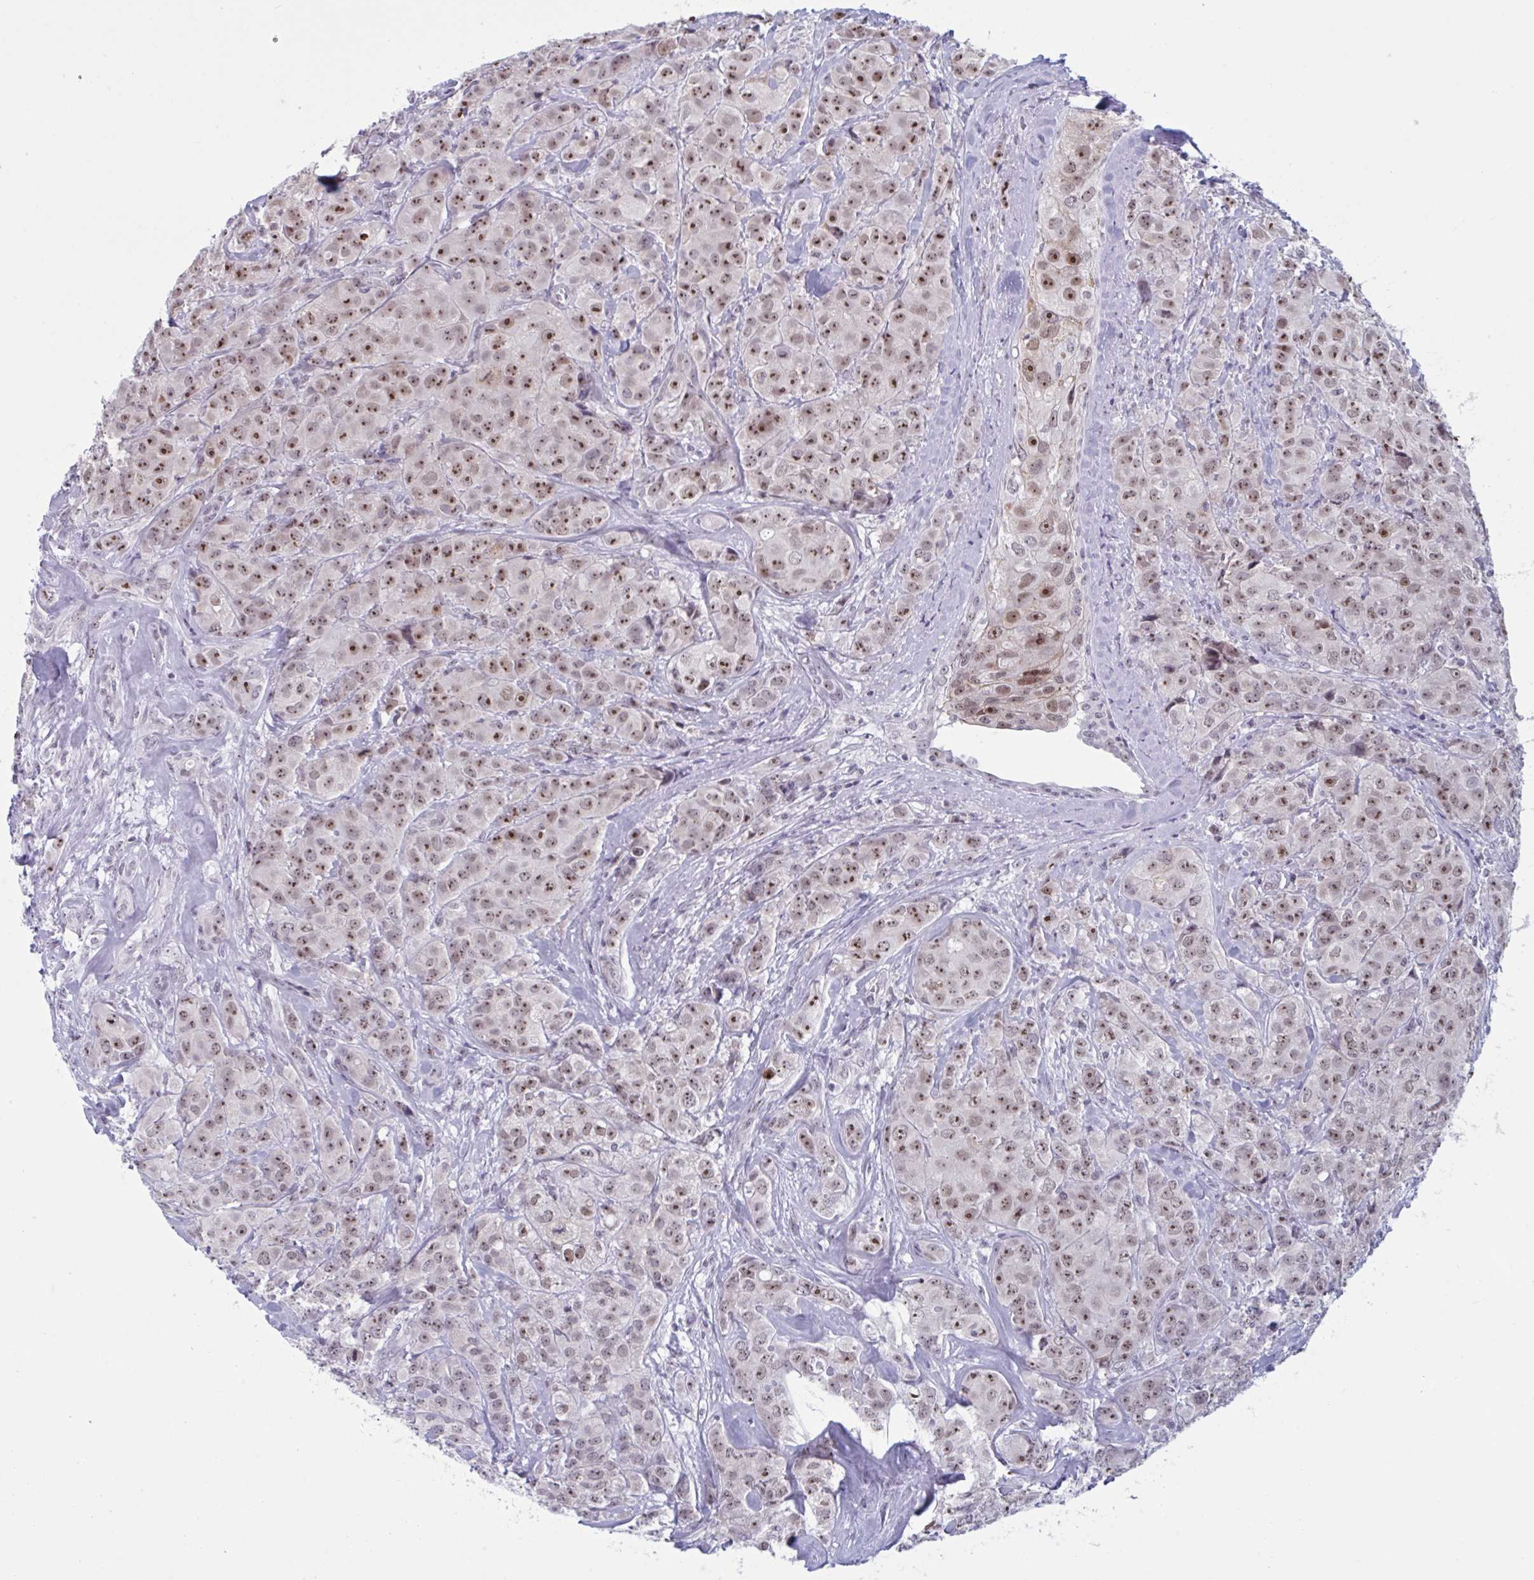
{"staining": {"intensity": "moderate", "quantity": ">75%", "location": "nuclear"}, "tissue": "breast cancer", "cell_type": "Tumor cells", "image_type": "cancer", "snomed": [{"axis": "morphology", "description": "Normal tissue, NOS"}, {"axis": "morphology", "description": "Duct carcinoma"}, {"axis": "topography", "description": "Breast"}], "caption": "DAB immunohistochemical staining of human breast invasive ductal carcinoma reveals moderate nuclear protein staining in approximately >75% of tumor cells. The staining is performed using DAB brown chromogen to label protein expression. The nuclei are counter-stained blue using hematoxylin.", "gene": "TGM6", "patient": {"sex": "female", "age": 43}}